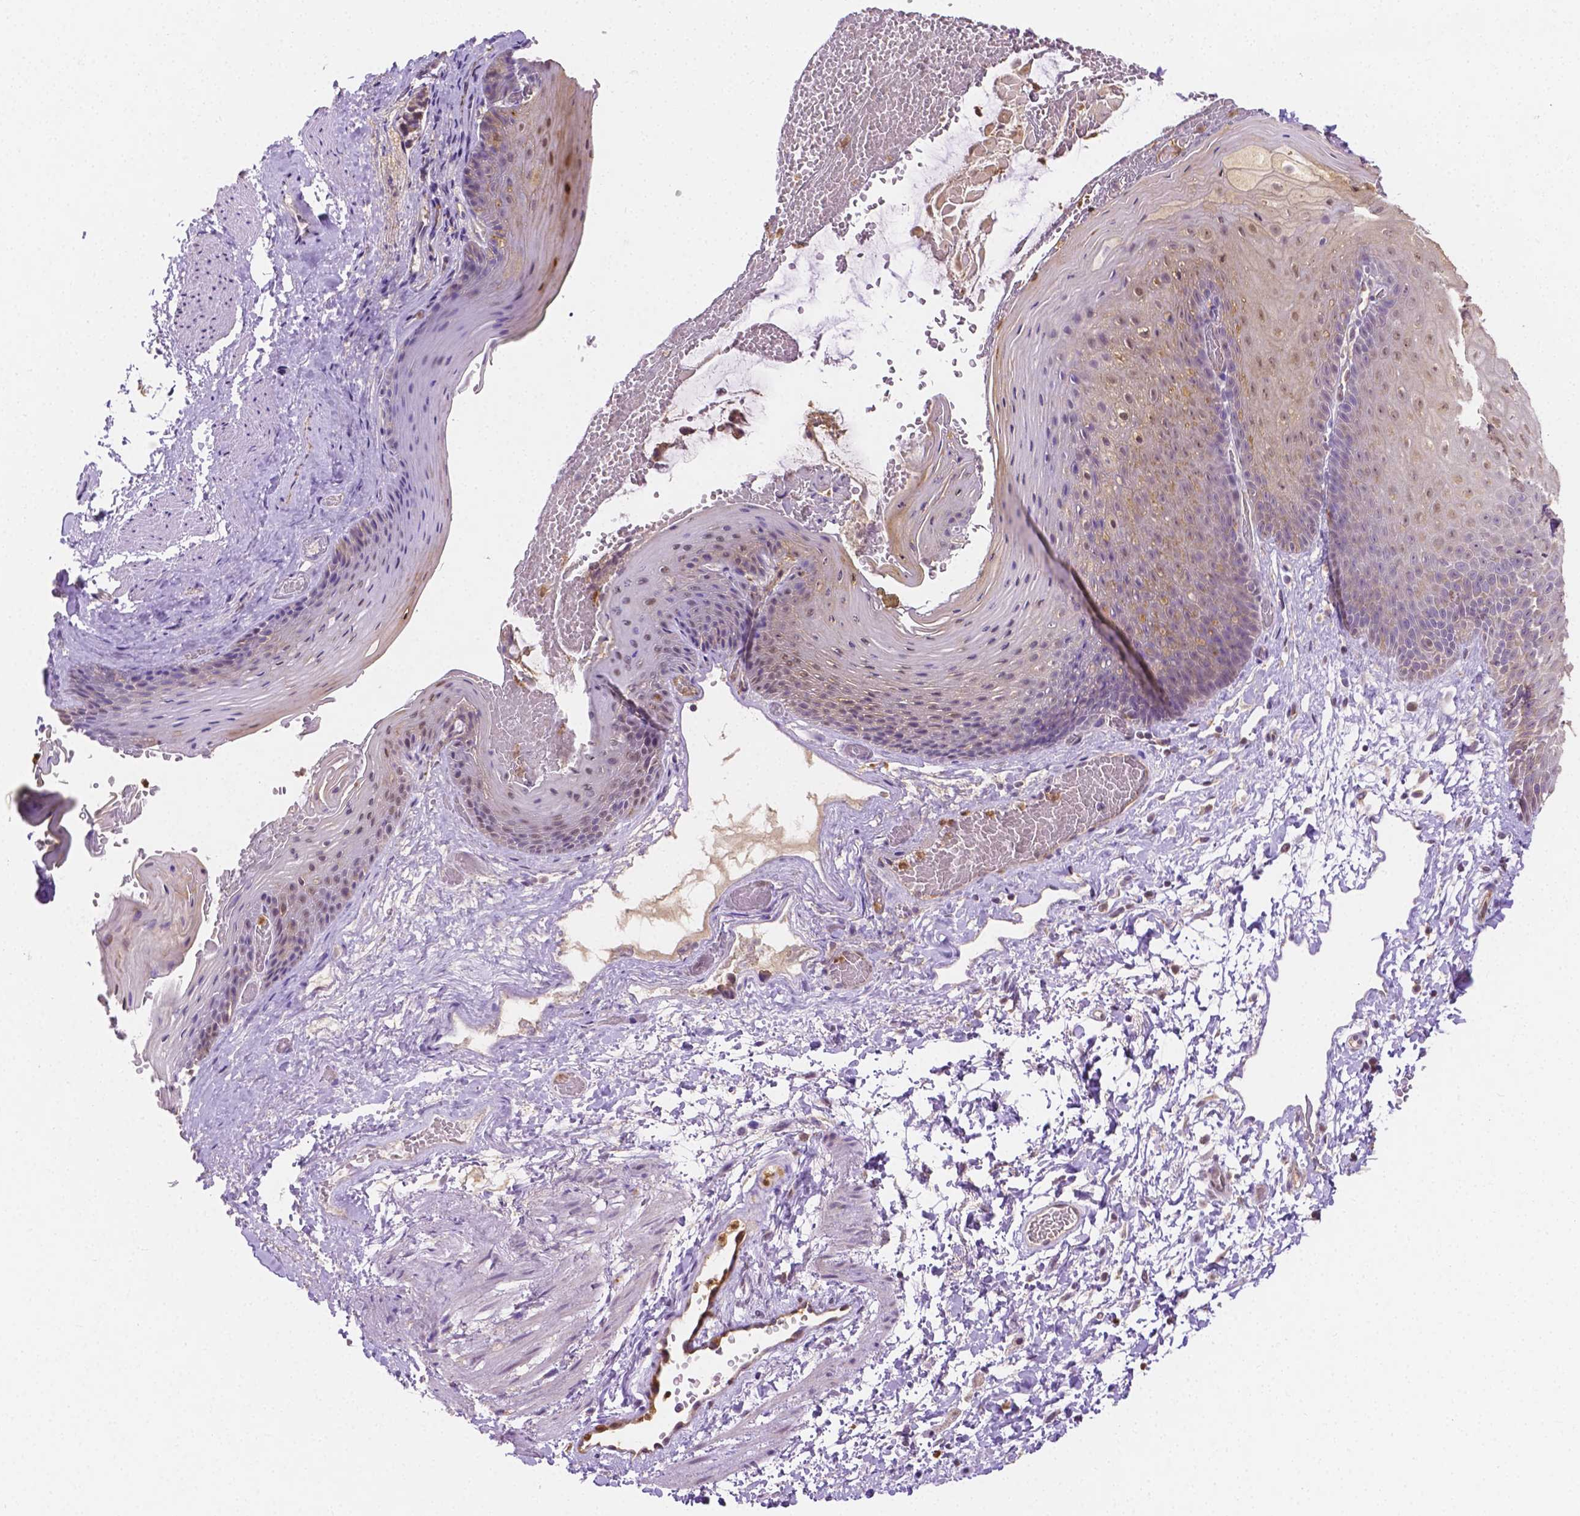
{"staining": {"intensity": "weak", "quantity": "<25%", "location": "nuclear"}, "tissue": "skin", "cell_type": "Epidermal cells", "image_type": "normal", "snomed": [{"axis": "morphology", "description": "Normal tissue, NOS"}, {"axis": "topography", "description": "Anal"}], "caption": "DAB (3,3'-diaminobenzidine) immunohistochemical staining of benign skin reveals no significant staining in epidermal cells.", "gene": "ZNRD2", "patient": {"sex": "male", "age": 53}}